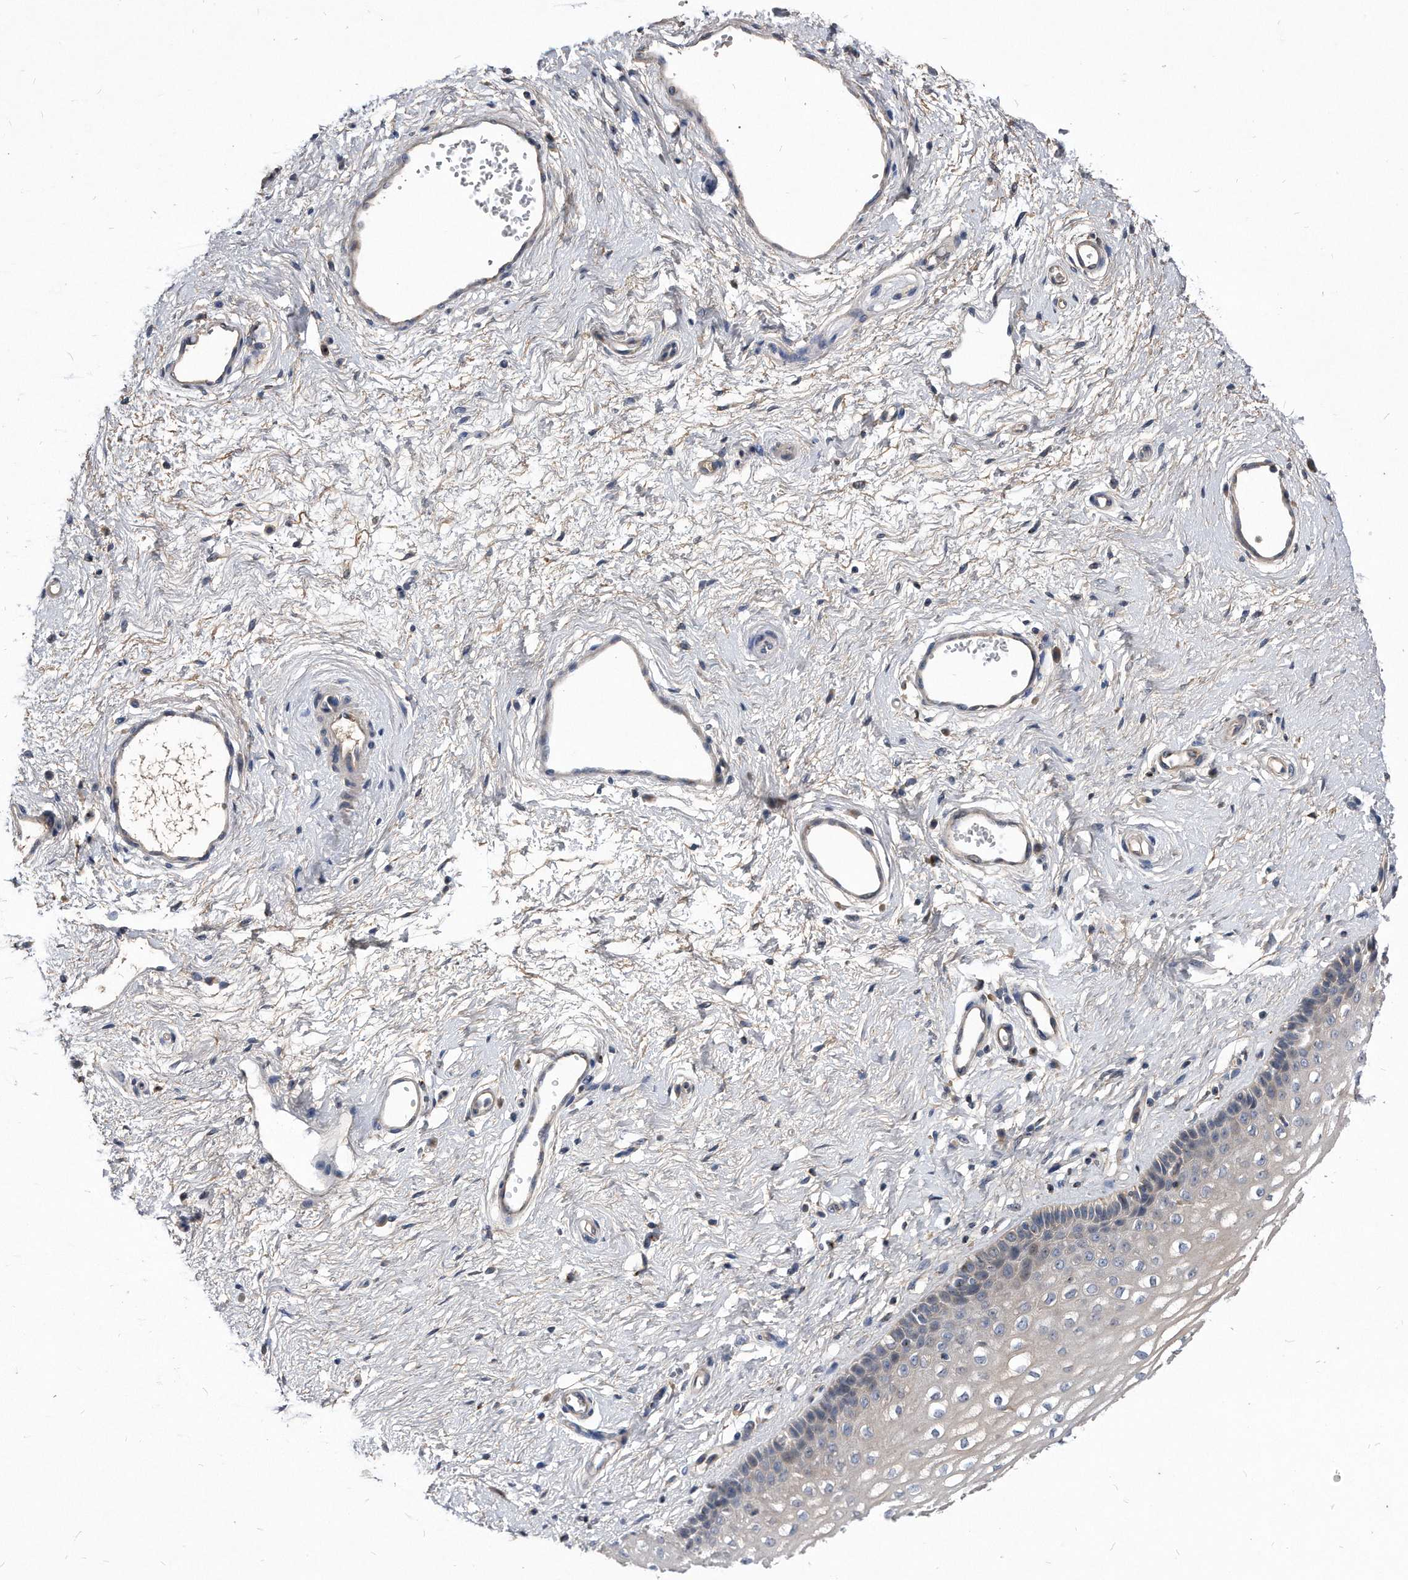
{"staining": {"intensity": "weak", "quantity": "<25%", "location": "cytoplasmic/membranous"}, "tissue": "vagina", "cell_type": "Squamous epithelial cells", "image_type": "normal", "snomed": [{"axis": "morphology", "description": "Normal tissue, NOS"}, {"axis": "topography", "description": "Vagina"}], "caption": "DAB immunohistochemical staining of unremarkable human vagina displays no significant positivity in squamous epithelial cells. The staining is performed using DAB brown chromogen with nuclei counter-stained in using hematoxylin.", "gene": "MGAT4A", "patient": {"sex": "female", "age": 46}}